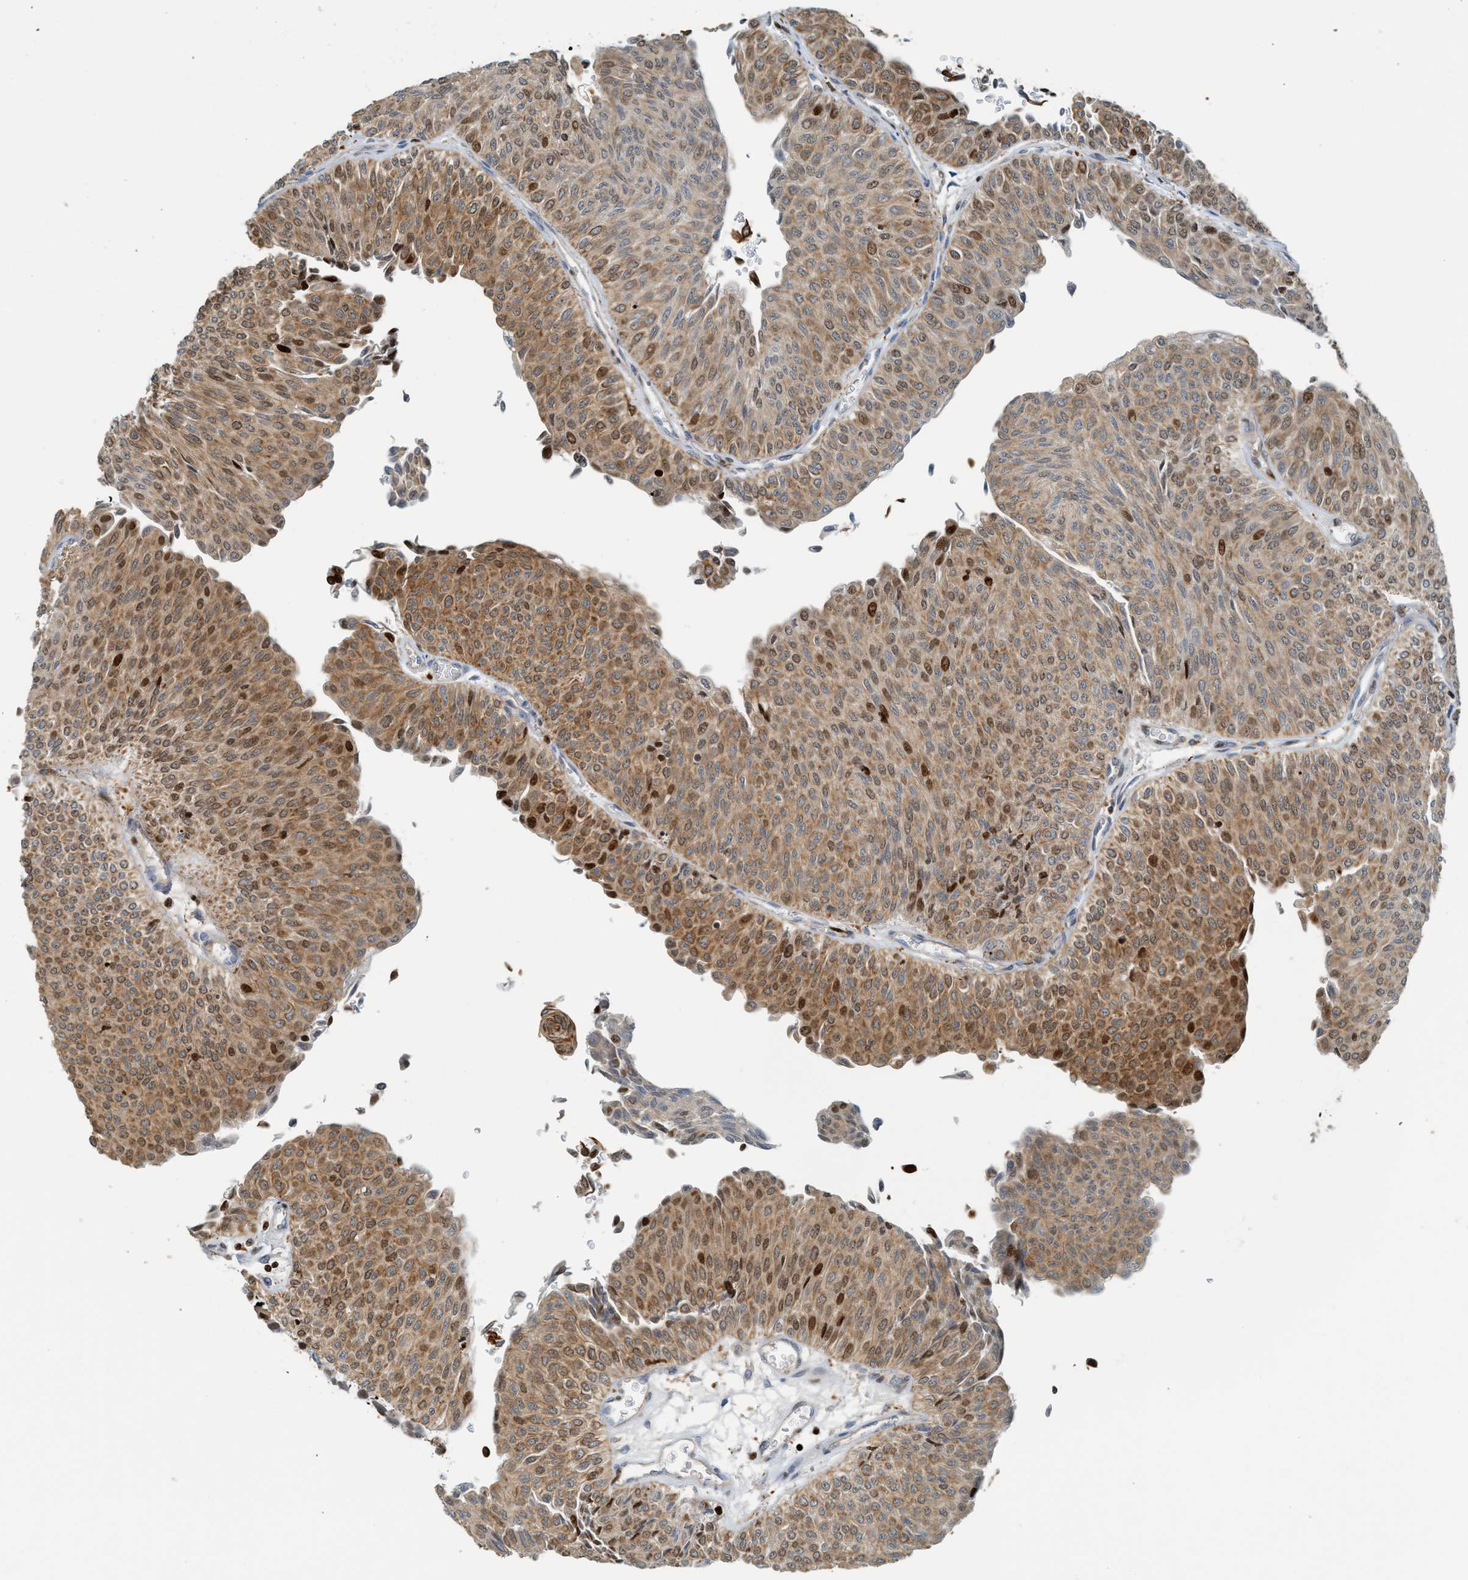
{"staining": {"intensity": "moderate", "quantity": ">75%", "location": "cytoplasmic/membranous,nuclear"}, "tissue": "urothelial cancer", "cell_type": "Tumor cells", "image_type": "cancer", "snomed": [{"axis": "morphology", "description": "Urothelial carcinoma, Low grade"}, {"axis": "topography", "description": "Urinary bladder"}], "caption": "The image exhibits staining of urothelial cancer, revealing moderate cytoplasmic/membranous and nuclear protein positivity (brown color) within tumor cells.", "gene": "SH3D19", "patient": {"sex": "male", "age": 78}}